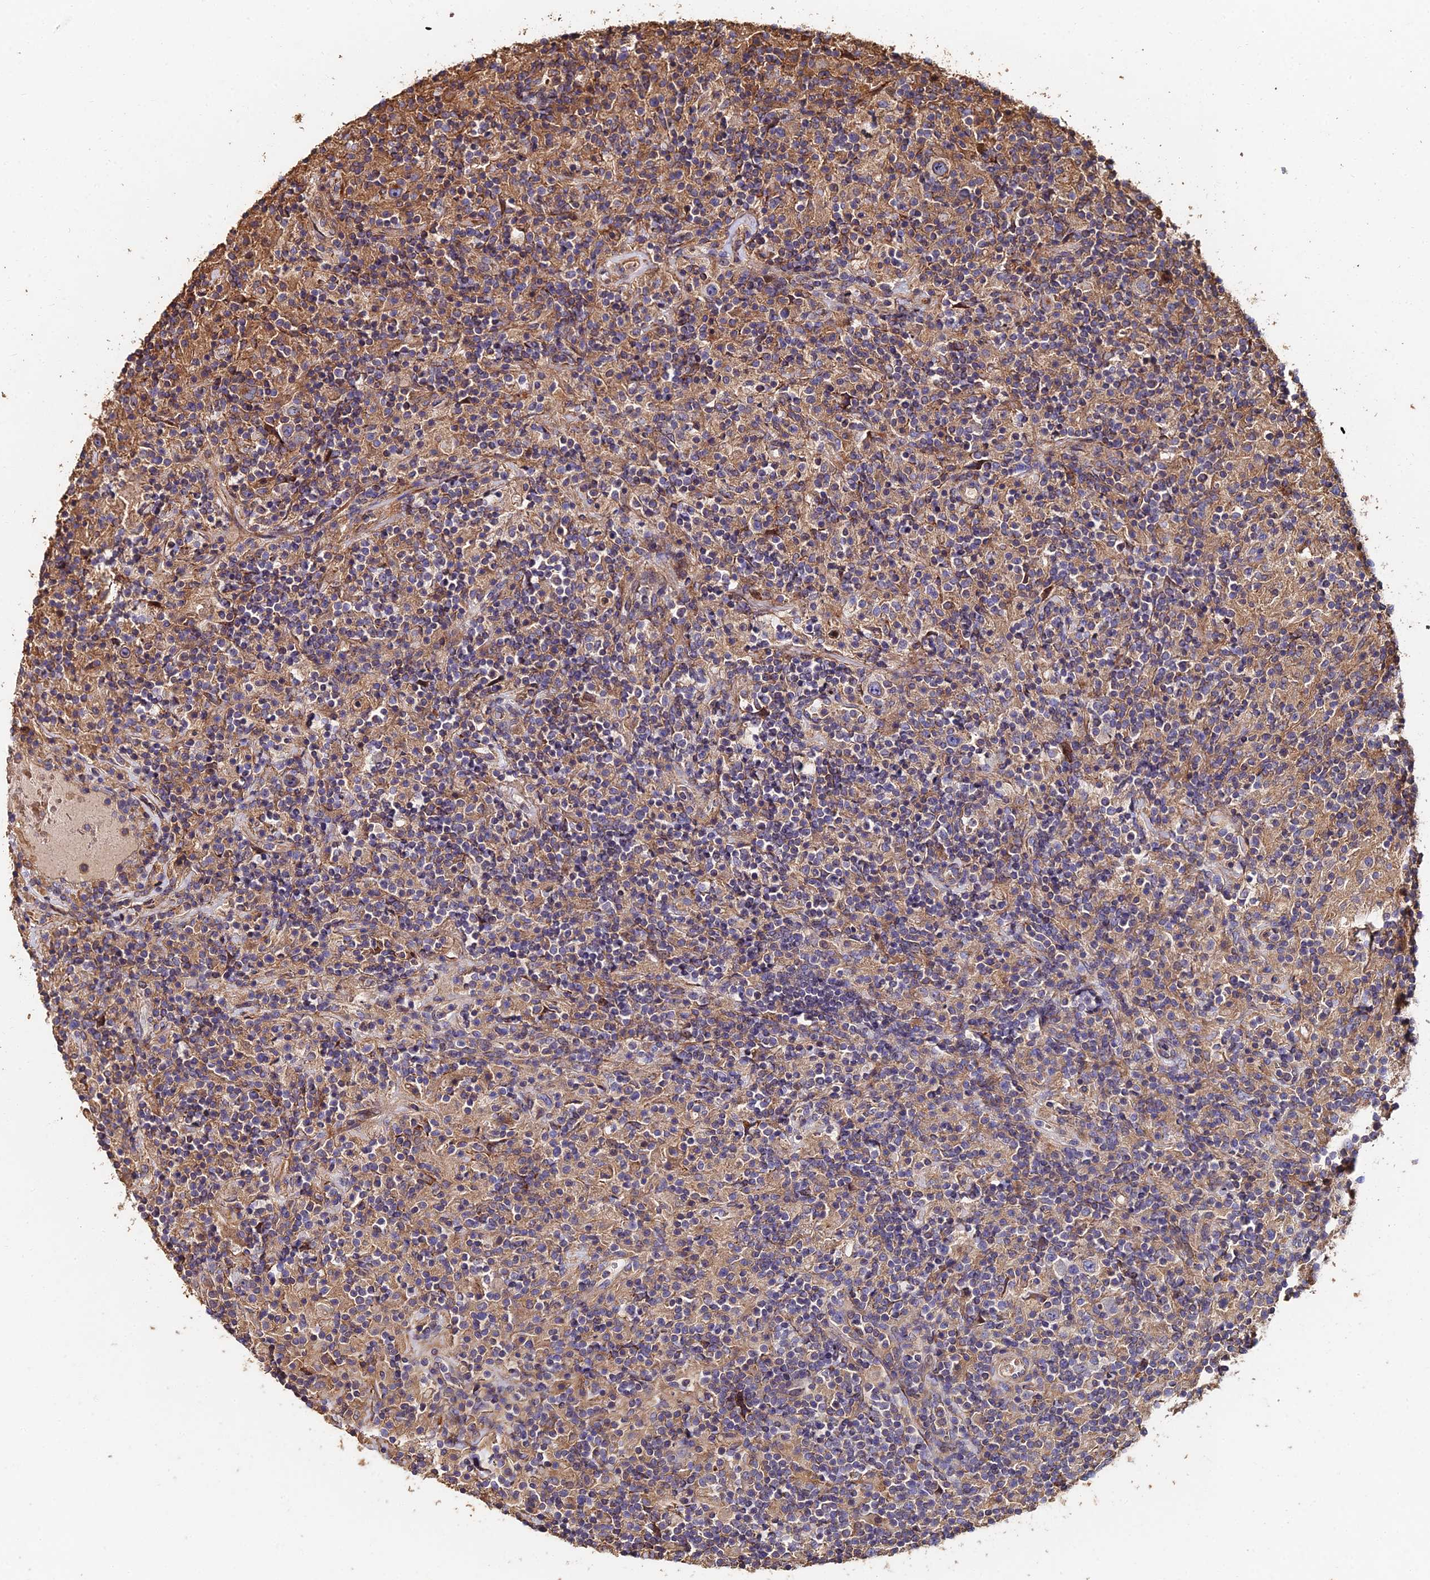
{"staining": {"intensity": "weak", "quantity": "25%-75%", "location": "cytoplasmic/membranous"}, "tissue": "lymphoma", "cell_type": "Tumor cells", "image_type": "cancer", "snomed": [{"axis": "morphology", "description": "Hodgkin's disease, NOS"}, {"axis": "topography", "description": "Lymph node"}], "caption": "This is an image of IHC staining of Hodgkin's disease, which shows weak staining in the cytoplasmic/membranous of tumor cells.", "gene": "EXT1", "patient": {"sex": "male", "age": 70}}